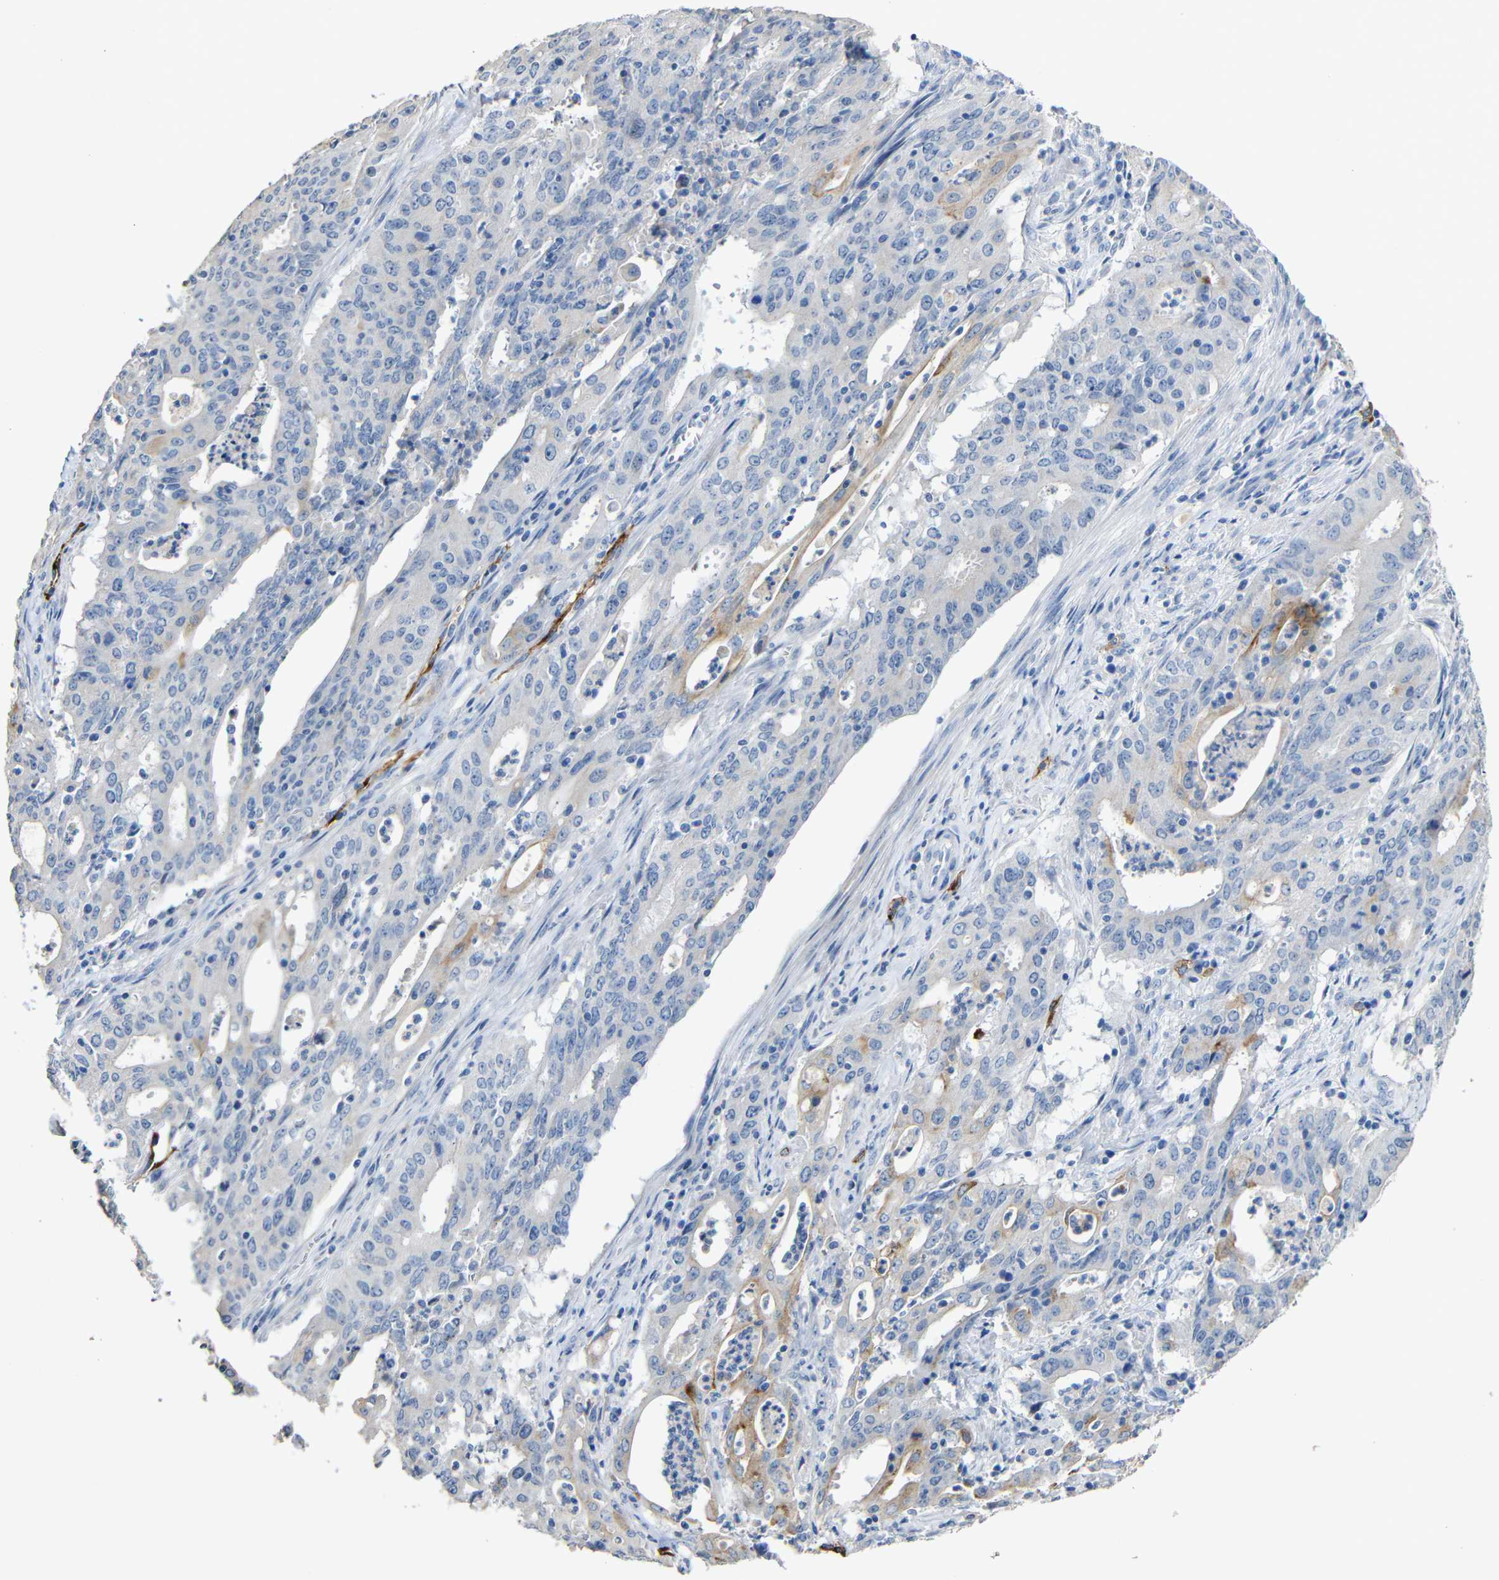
{"staining": {"intensity": "moderate", "quantity": "25%-75%", "location": "cytoplasmic/membranous"}, "tissue": "cervical cancer", "cell_type": "Tumor cells", "image_type": "cancer", "snomed": [{"axis": "morphology", "description": "Adenocarcinoma, NOS"}, {"axis": "topography", "description": "Cervix"}], "caption": "An image of adenocarcinoma (cervical) stained for a protein demonstrates moderate cytoplasmic/membranous brown staining in tumor cells.", "gene": "ACKR2", "patient": {"sex": "female", "age": 44}}